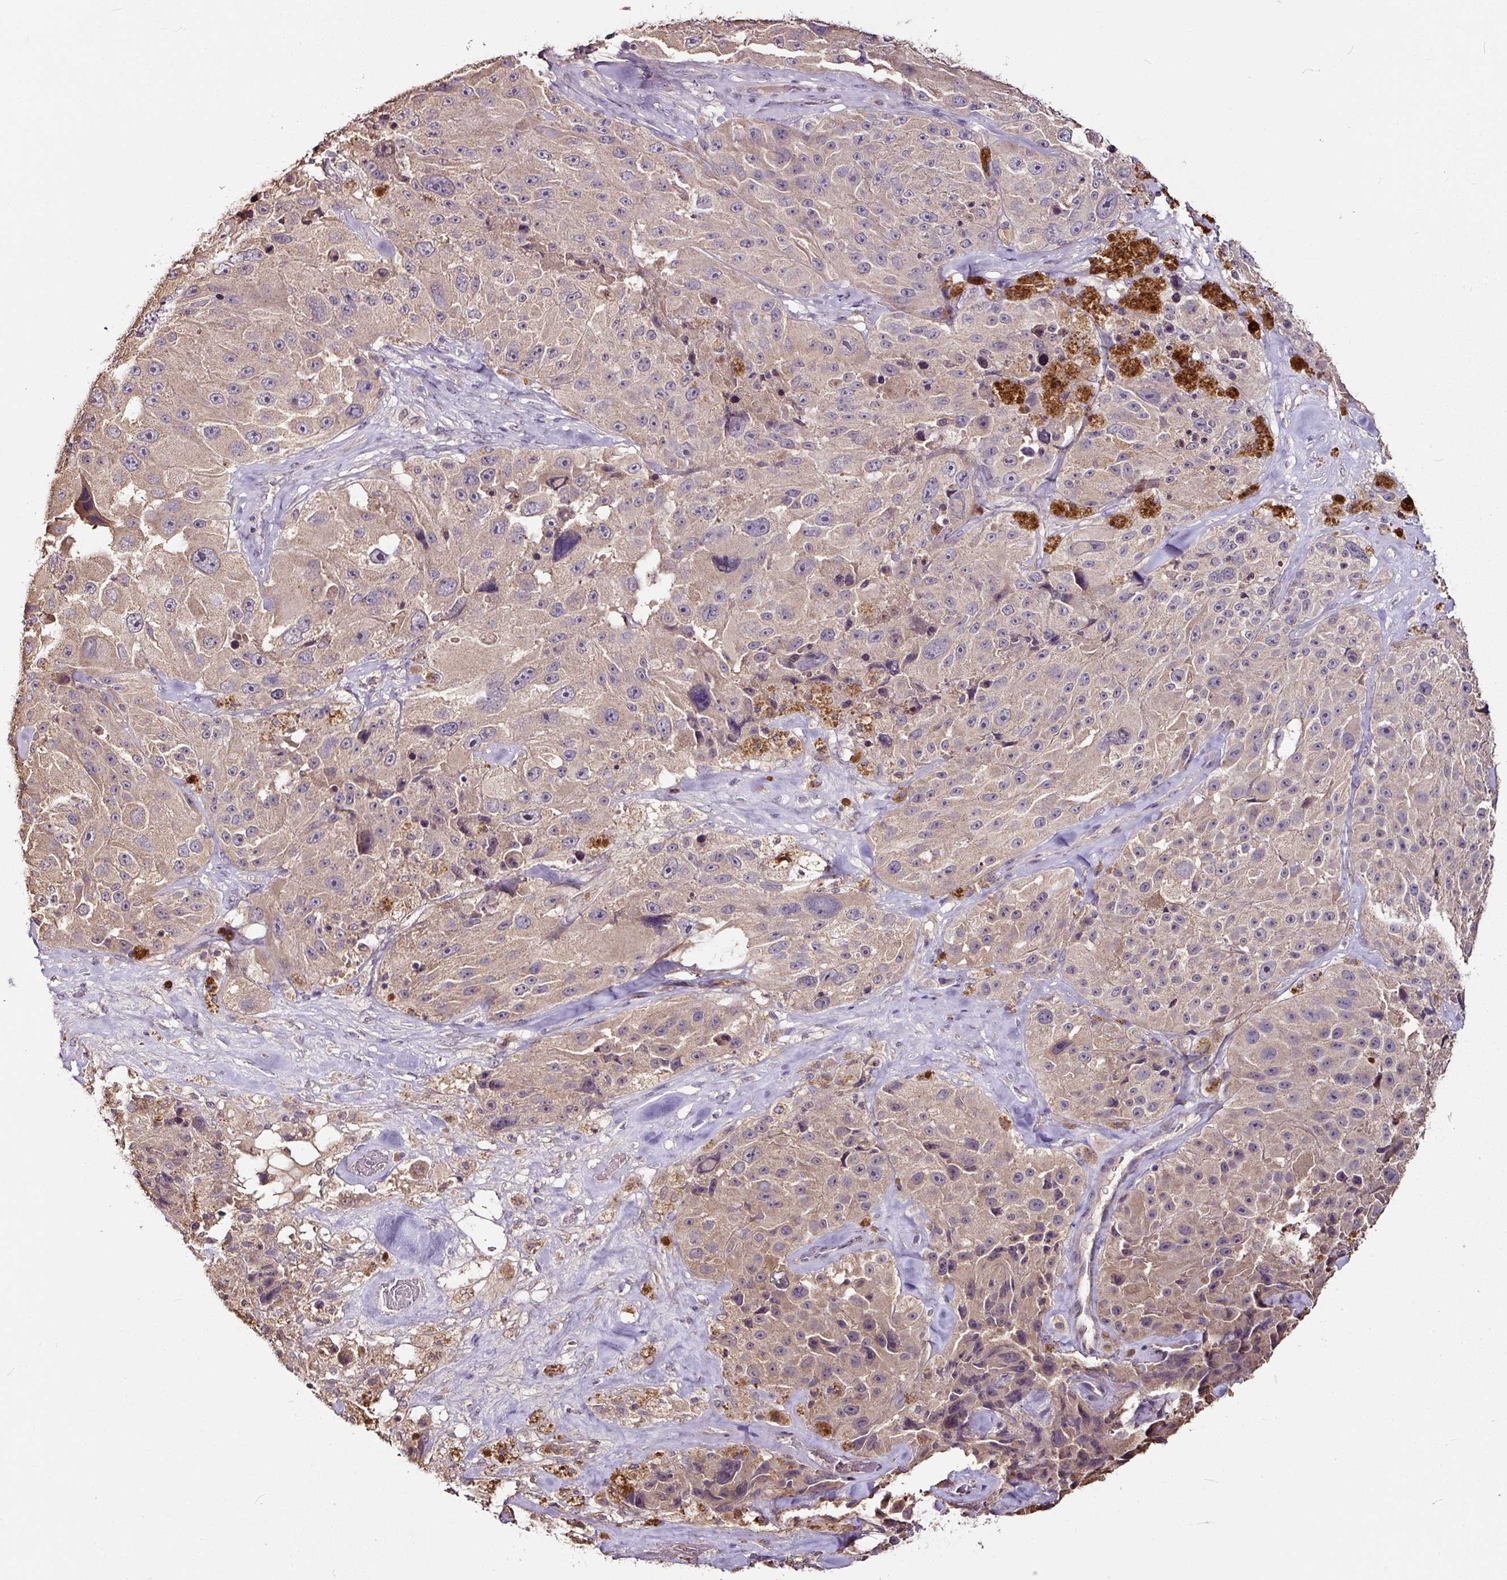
{"staining": {"intensity": "weak", "quantity": "25%-75%", "location": "cytoplasmic/membranous"}, "tissue": "melanoma", "cell_type": "Tumor cells", "image_type": "cancer", "snomed": [{"axis": "morphology", "description": "Malignant melanoma, Metastatic site"}, {"axis": "topography", "description": "Lymph node"}], "caption": "IHC of melanoma exhibits low levels of weak cytoplasmic/membranous positivity in approximately 25%-75% of tumor cells.", "gene": "RPL38", "patient": {"sex": "male", "age": 62}}